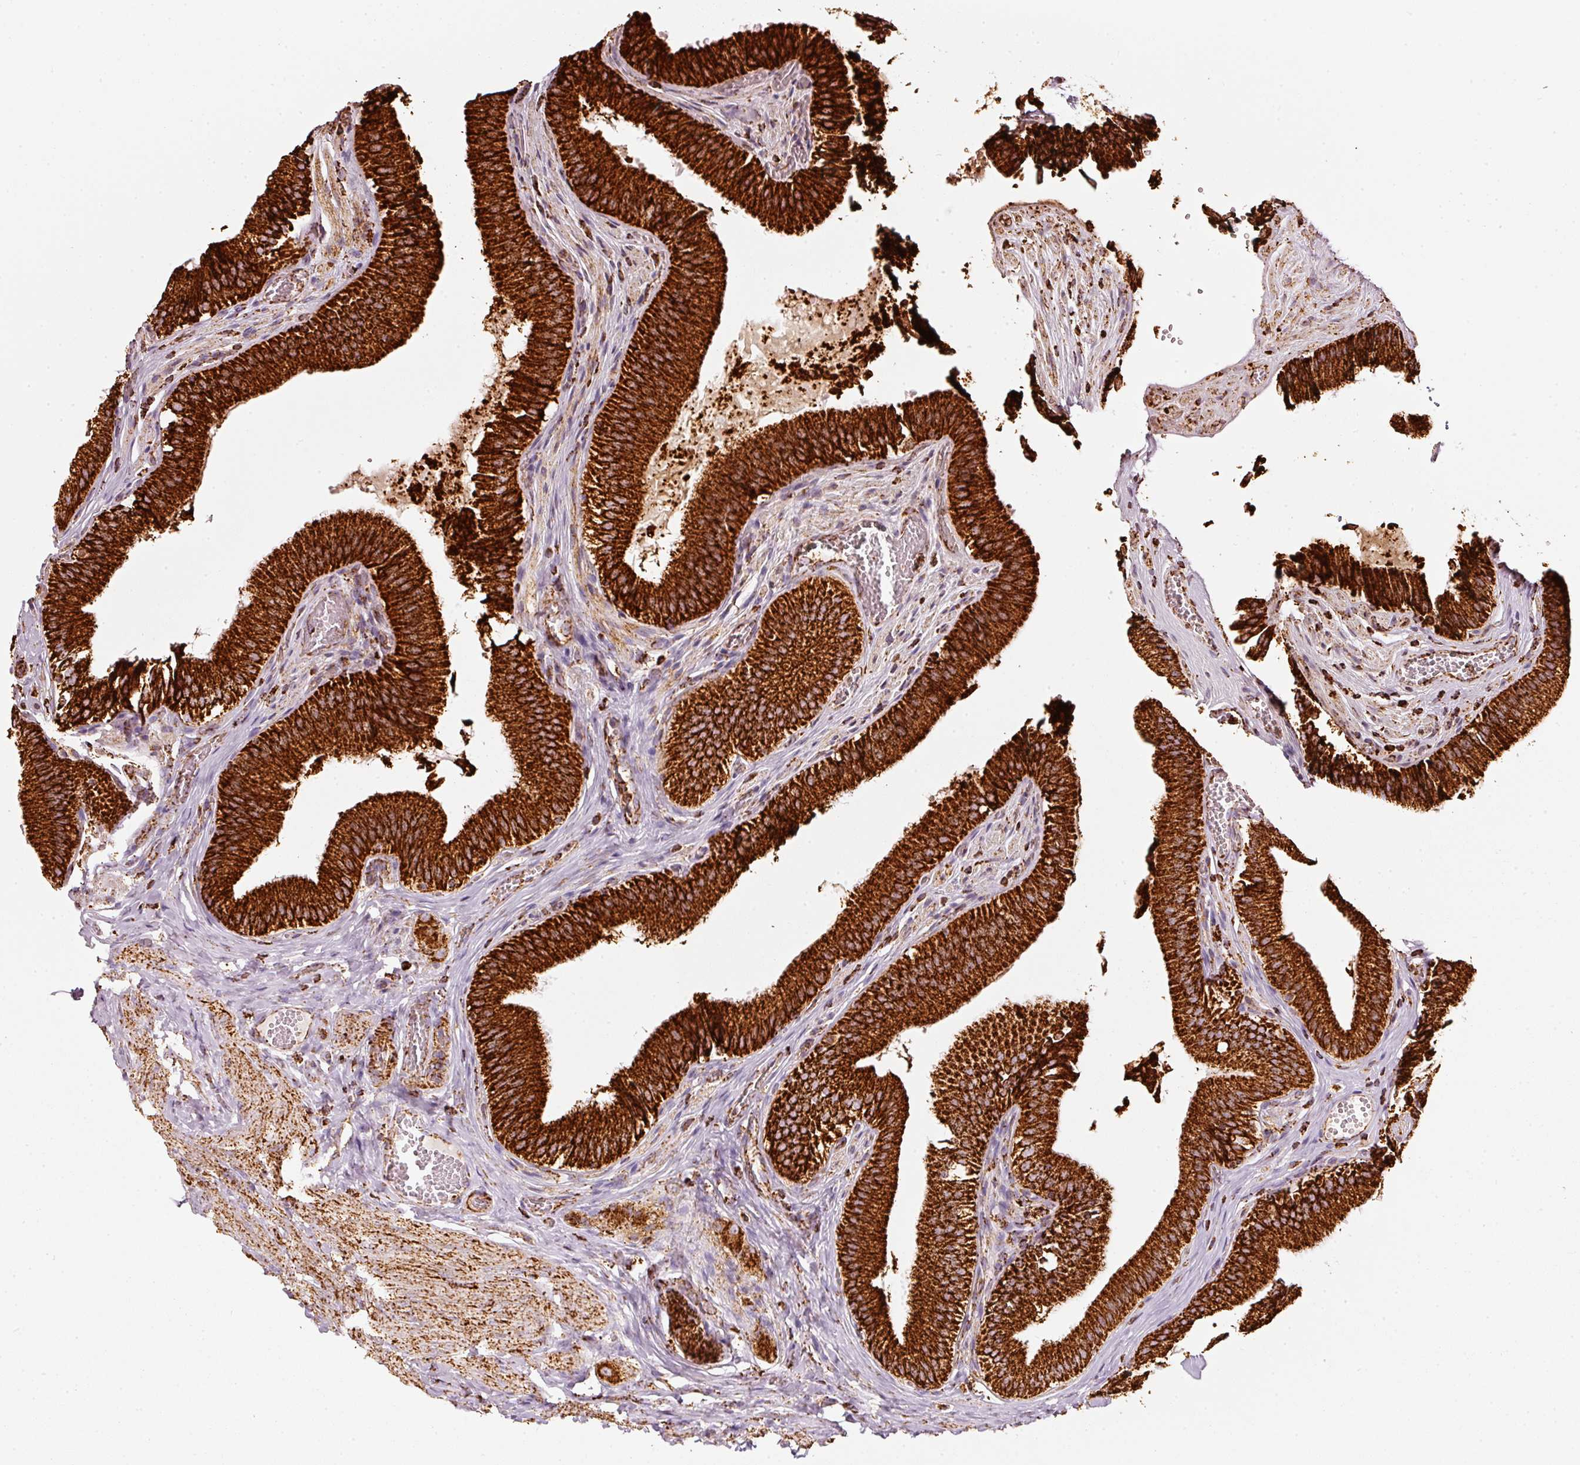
{"staining": {"intensity": "strong", "quantity": ">75%", "location": "cytoplasmic/membranous"}, "tissue": "gallbladder", "cell_type": "Glandular cells", "image_type": "normal", "snomed": [{"axis": "morphology", "description": "Normal tissue, NOS"}, {"axis": "topography", "description": "Gallbladder"}, {"axis": "topography", "description": "Peripheral nerve tissue"}], "caption": "A high amount of strong cytoplasmic/membranous expression is identified in approximately >75% of glandular cells in normal gallbladder.", "gene": "MT", "patient": {"sex": "male", "age": 17}}